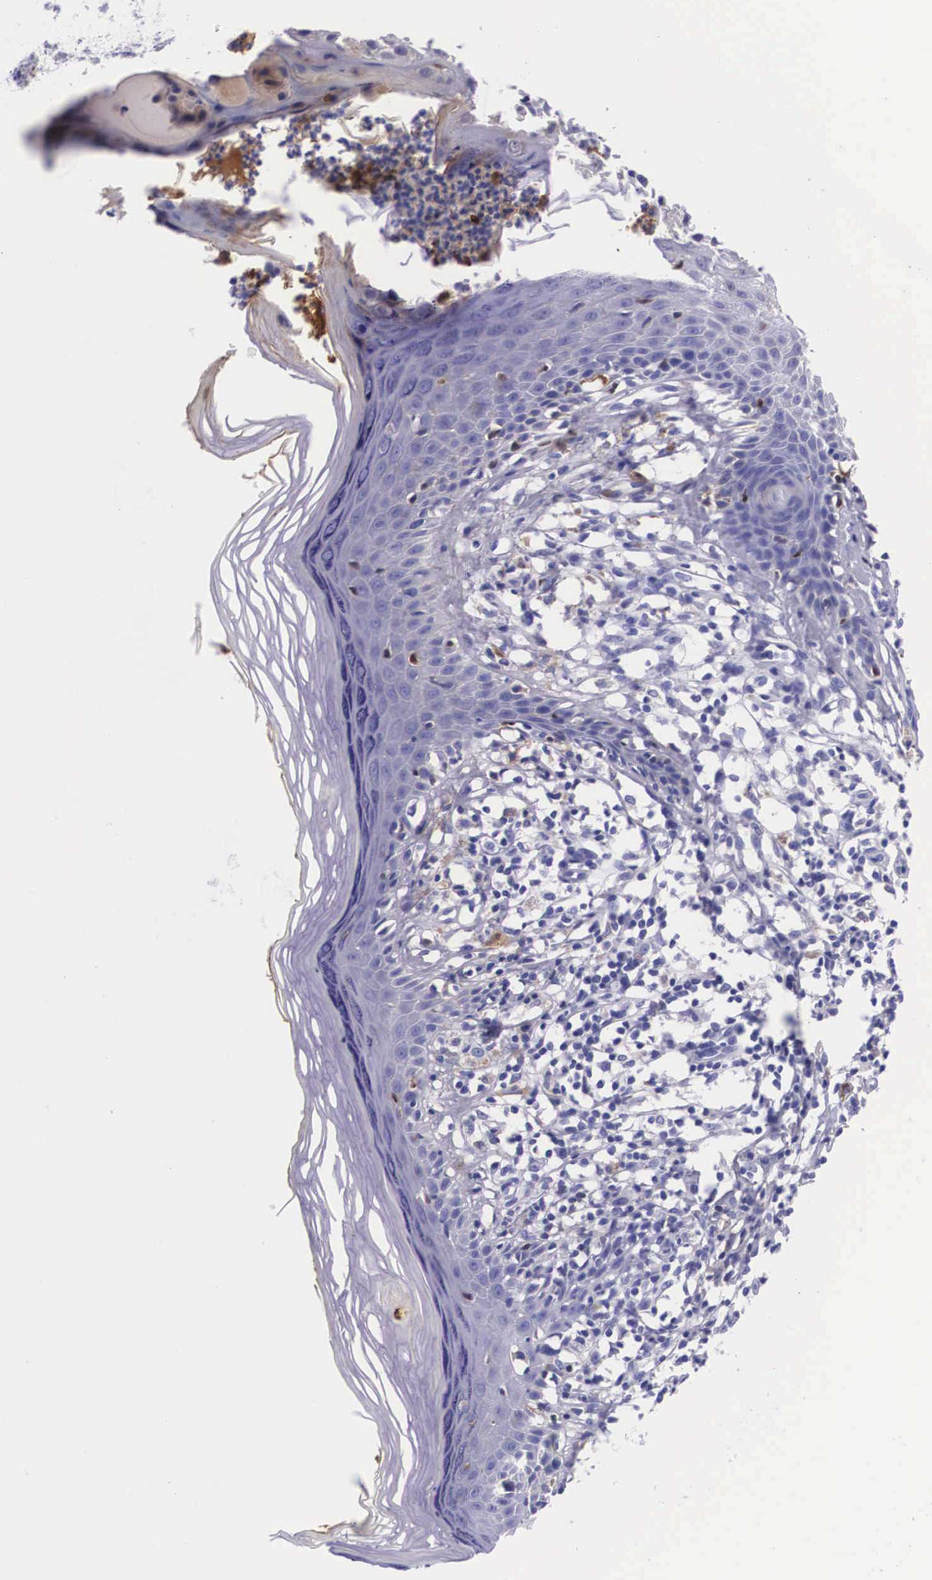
{"staining": {"intensity": "negative", "quantity": "none", "location": "none"}, "tissue": "melanoma", "cell_type": "Tumor cells", "image_type": "cancer", "snomed": [{"axis": "morphology", "description": "Malignant melanoma, NOS"}, {"axis": "topography", "description": "Skin"}], "caption": "Tumor cells are negative for brown protein staining in malignant melanoma.", "gene": "PLG", "patient": {"sex": "female", "age": 52}}